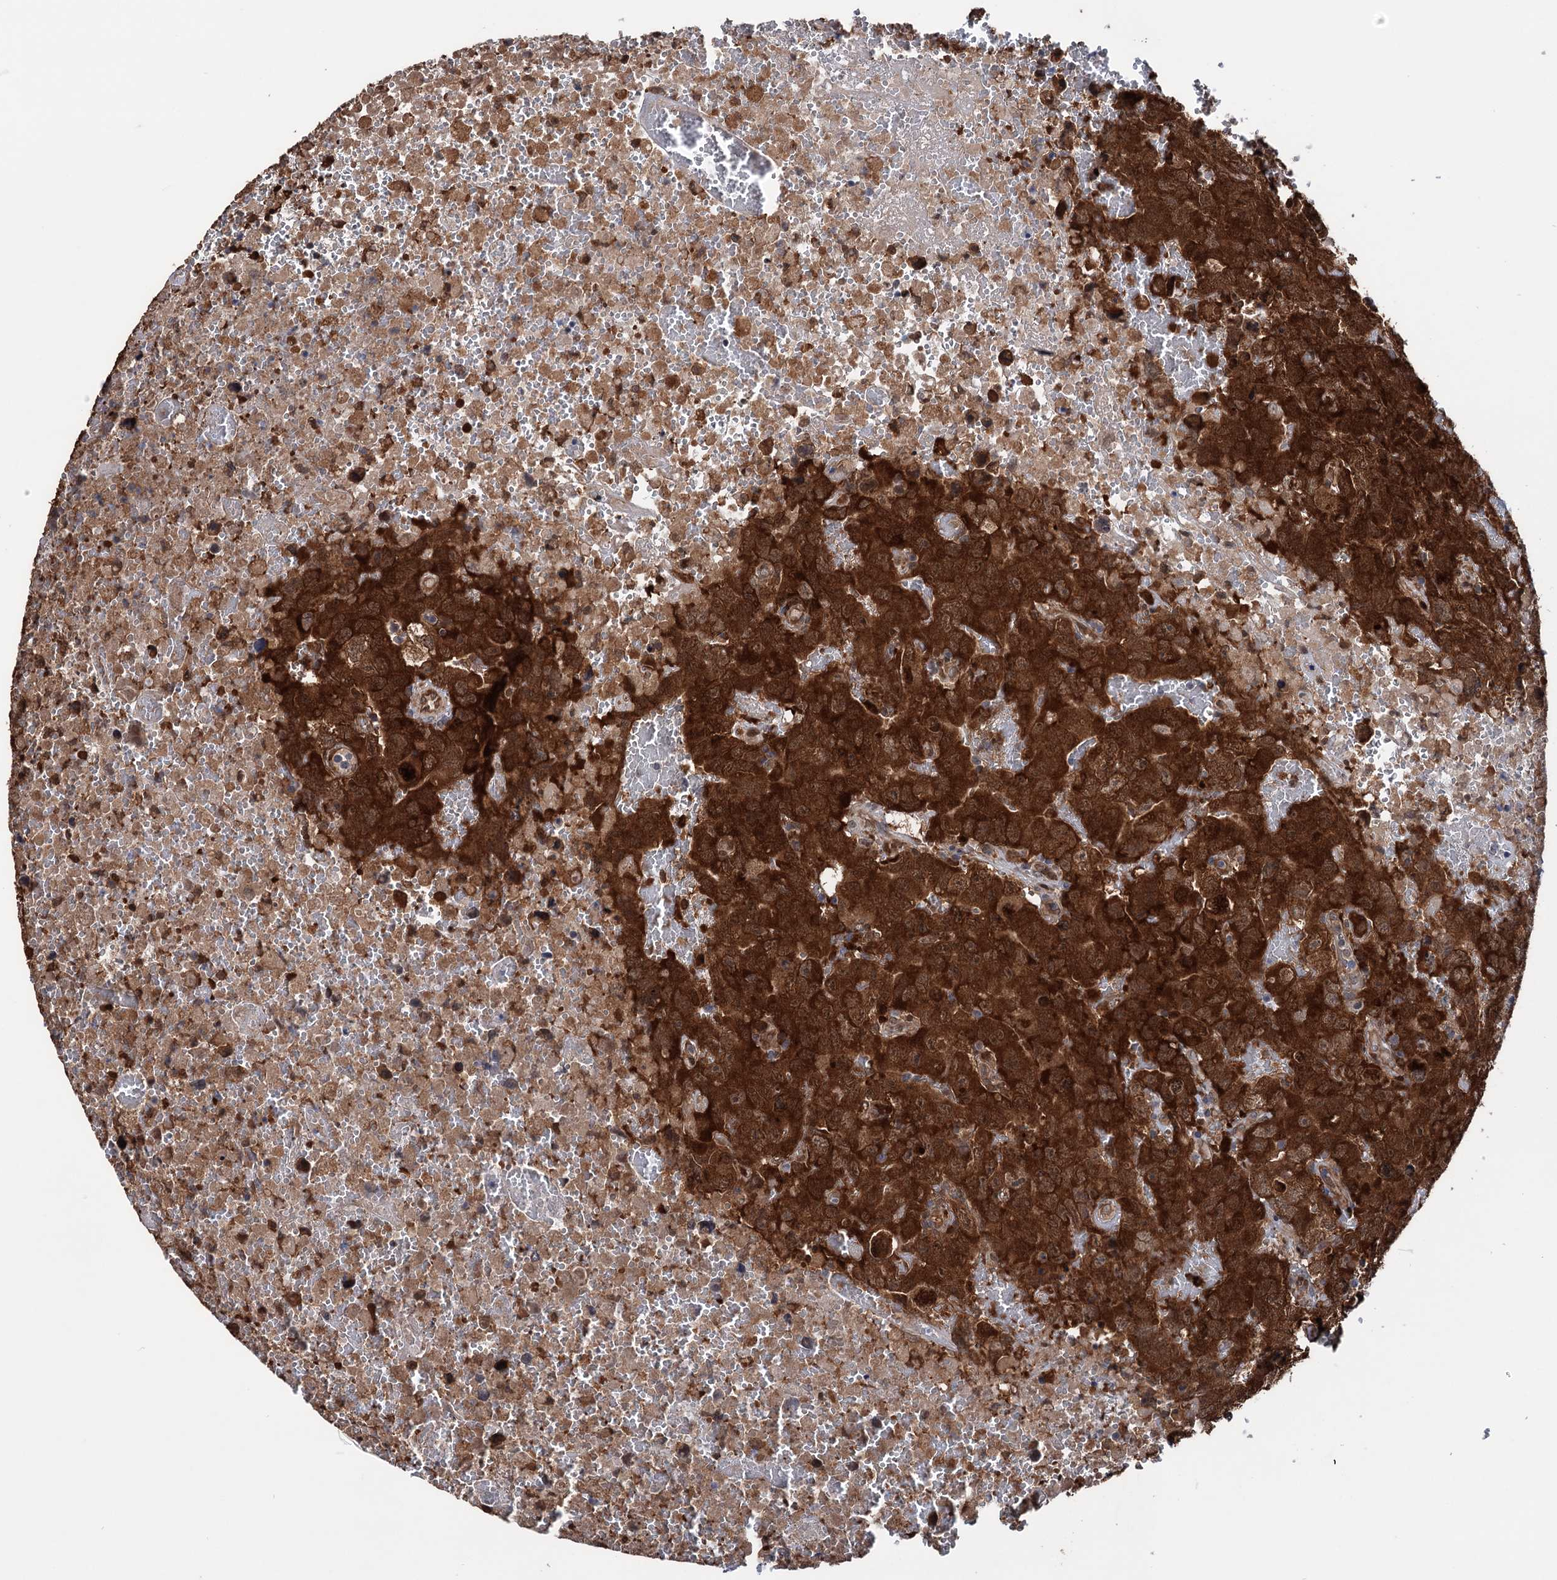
{"staining": {"intensity": "strong", "quantity": ">75%", "location": "cytoplasmic/membranous,nuclear"}, "tissue": "testis cancer", "cell_type": "Tumor cells", "image_type": "cancer", "snomed": [{"axis": "morphology", "description": "Carcinoma, Embryonal, NOS"}, {"axis": "topography", "description": "Testis"}], "caption": "Protein expression analysis of testis cancer shows strong cytoplasmic/membranous and nuclear positivity in approximately >75% of tumor cells.", "gene": "NCAPD2", "patient": {"sex": "male", "age": 45}}